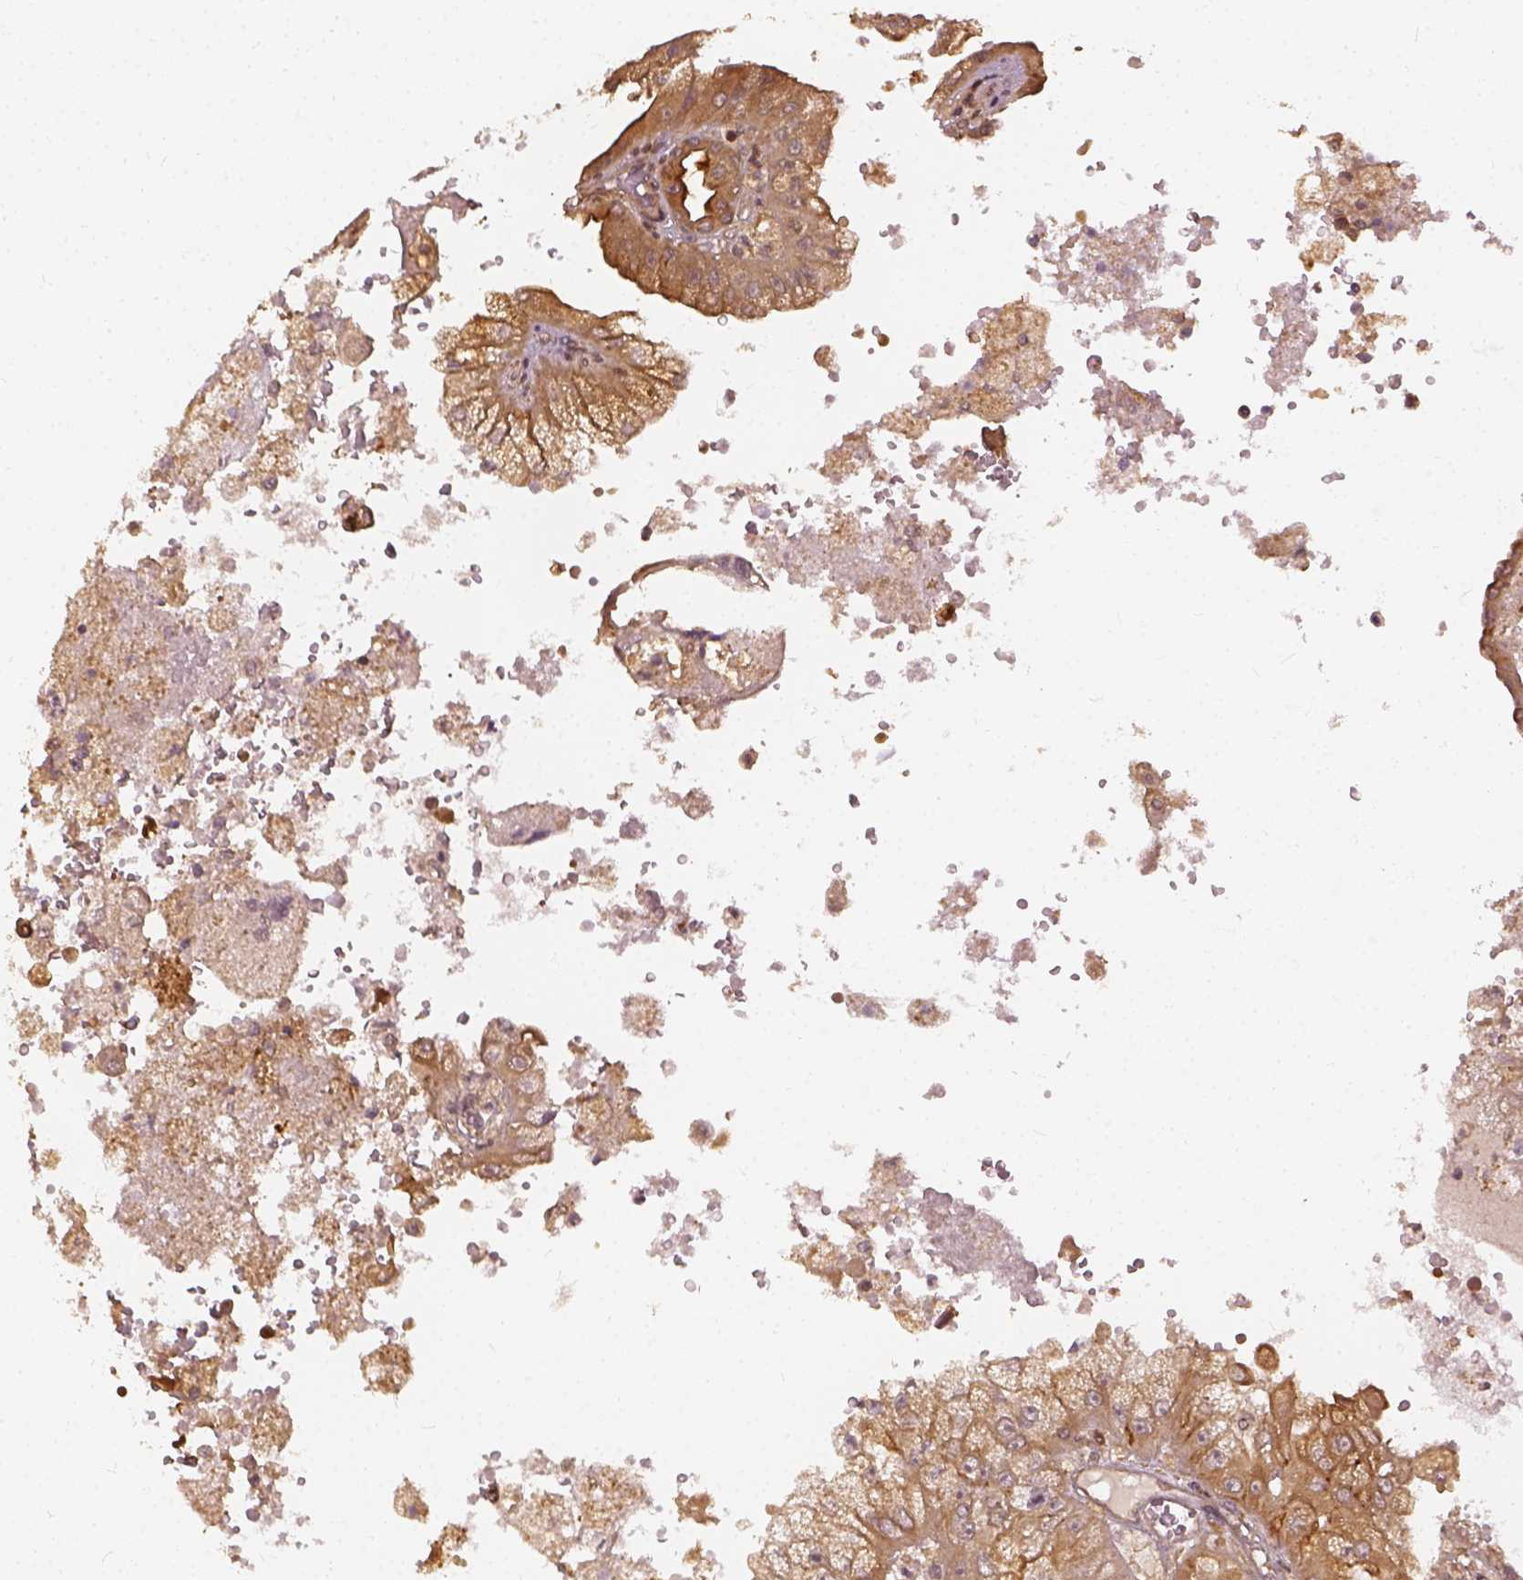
{"staining": {"intensity": "moderate", "quantity": ">75%", "location": "cytoplasmic/membranous"}, "tissue": "renal cancer", "cell_type": "Tumor cells", "image_type": "cancer", "snomed": [{"axis": "morphology", "description": "Adenocarcinoma, NOS"}, {"axis": "topography", "description": "Kidney"}], "caption": "This is a photomicrograph of immunohistochemistry staining of renal cancer, which shows moderate expression in the cytoplasmic/membranous of tumor cells.", "gene": "VEGFA", "patient": {"sex": "male", "age": 58}}